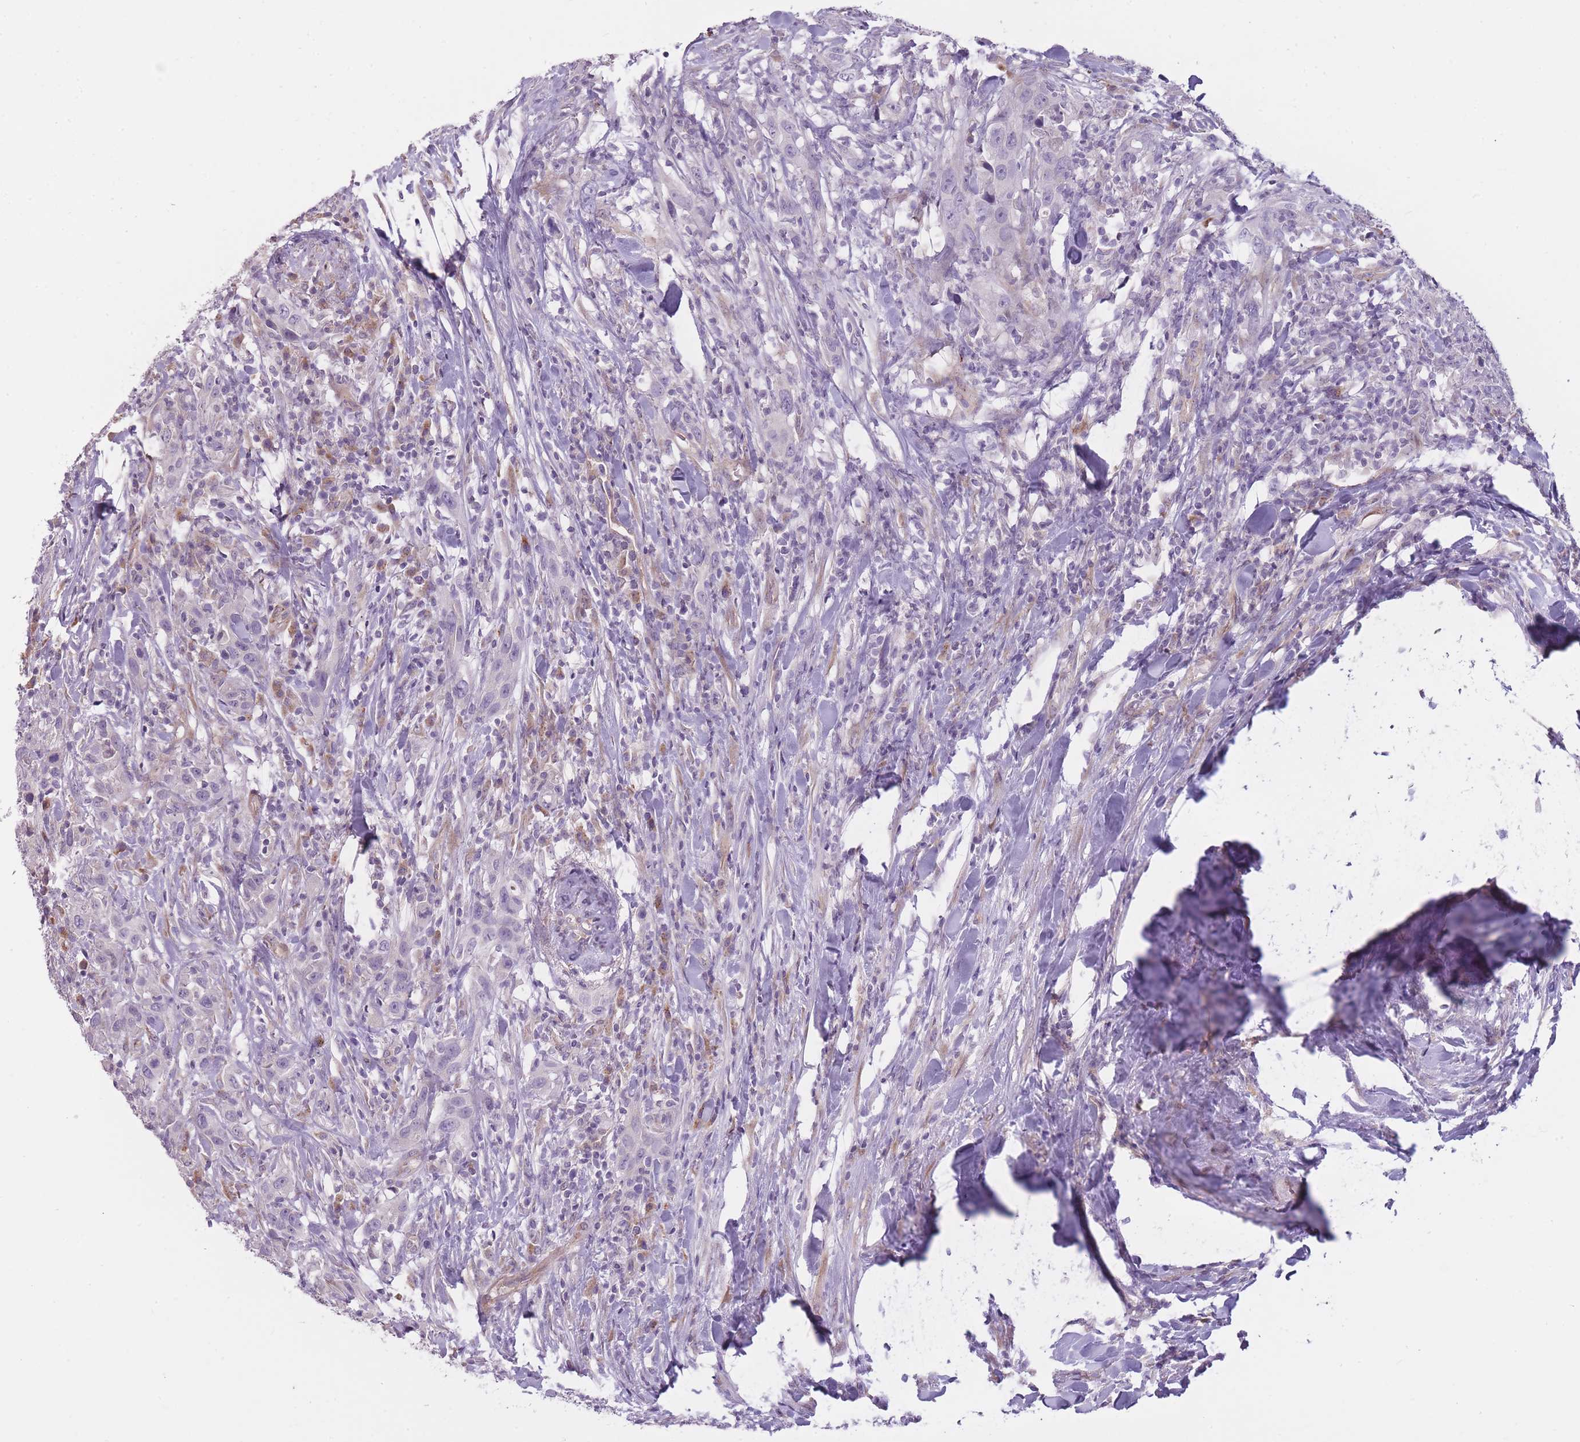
{"staining": {"intensity": "negative", "quantity": "none", "location": "none"}, "tissue": "urothelial cancer", "cell_type": "Tumor cells", "image_type": "cancer", "snomed": [{"axis": "morphology", "description": "Urothelial carcinoma, High grade"}, {"axis": "topography", "description": "Urinary bladder"}], "caption": "This is an IHC micrograph of high-grade urothelial carcinoma. There is no positivity in tumor cells.", "gene": "PGRMC2", "patient": {"sex": "male", "age": 61}}